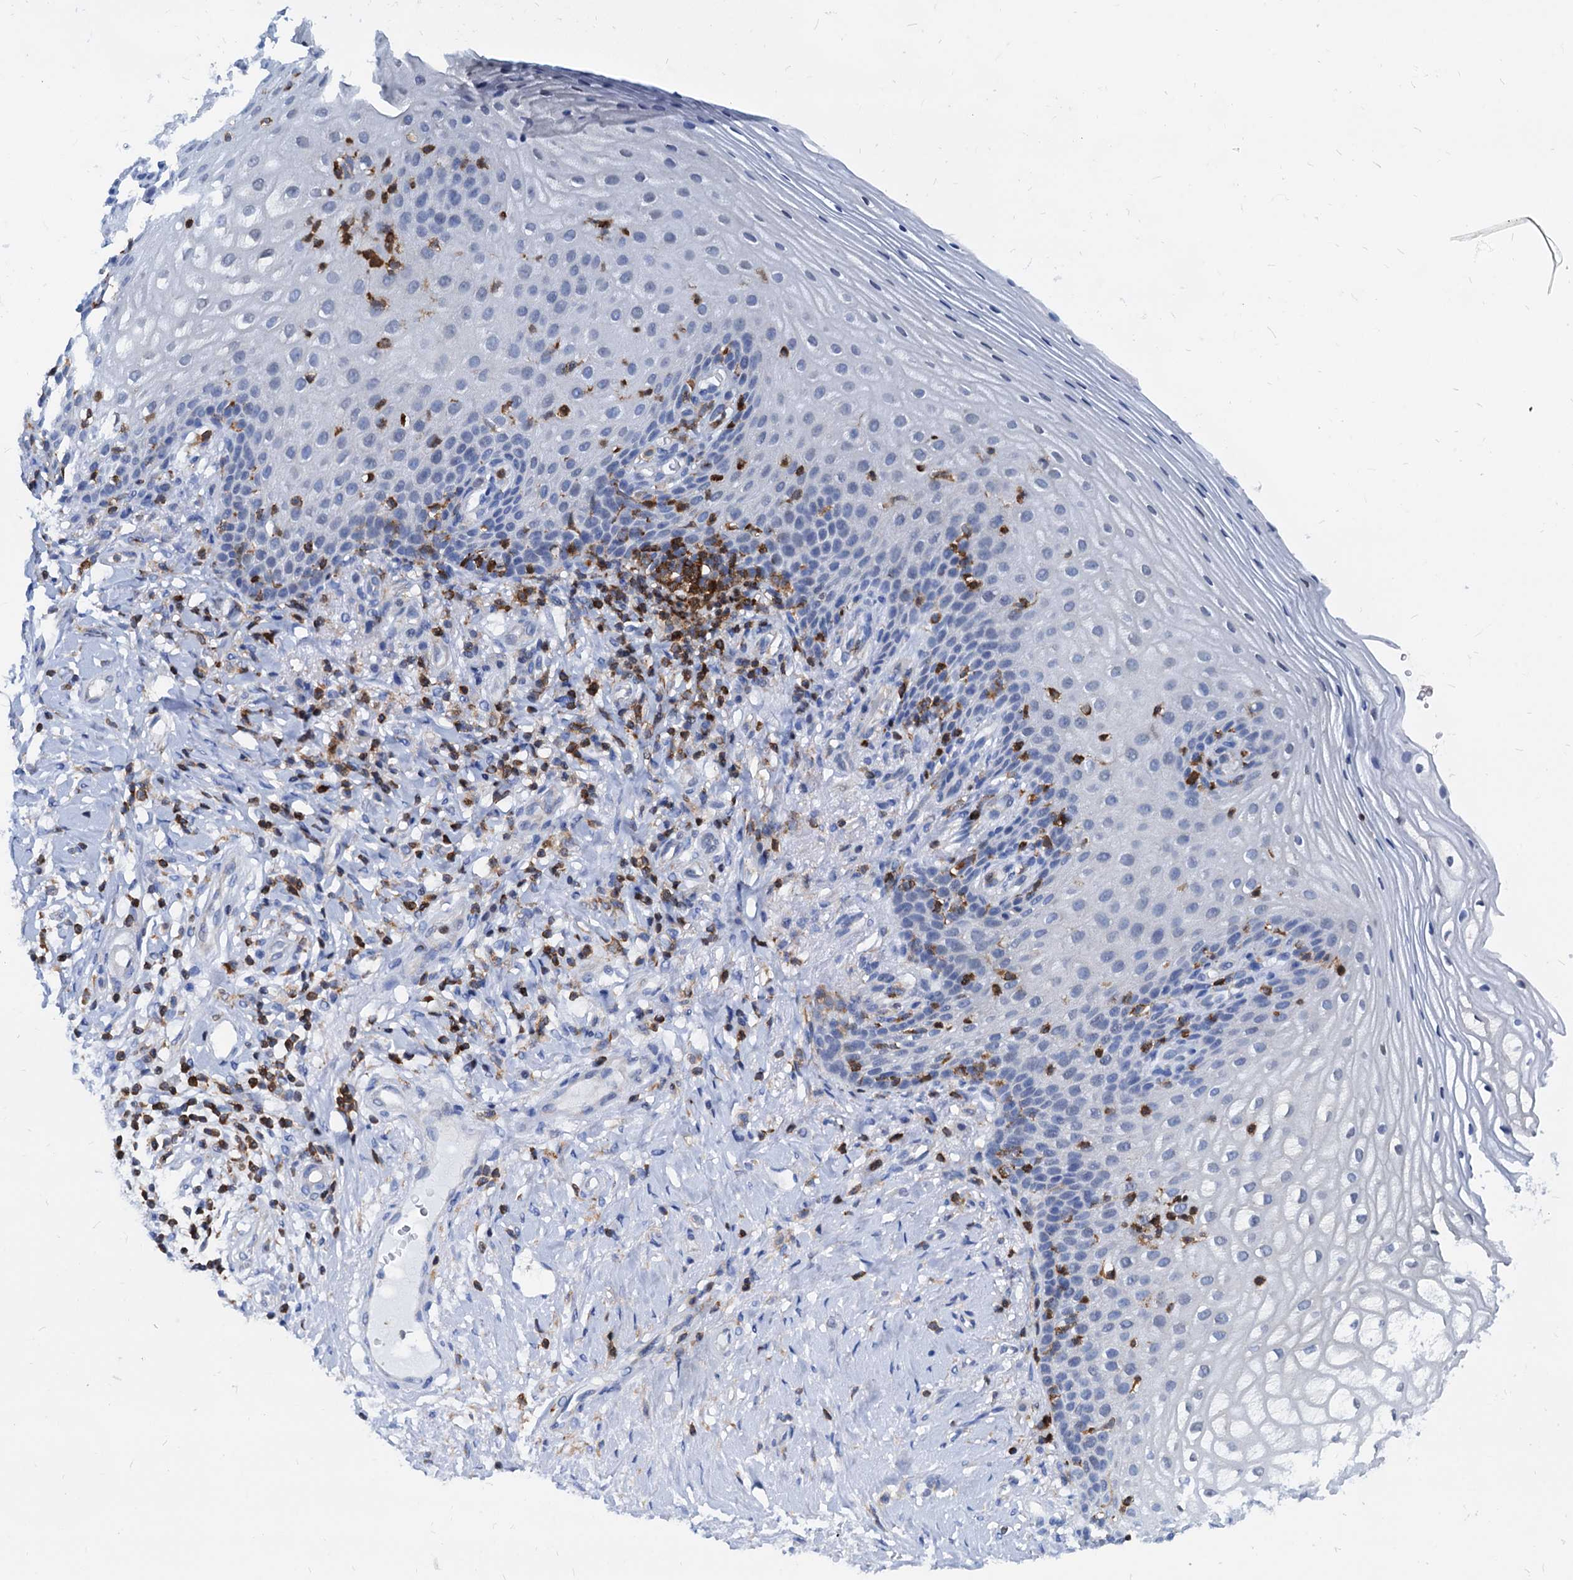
{"staining": {"intensity": "negative", "quantity": "none", "location": "none"}, "tissue": "vagina", "cell_type": "Squamous epithelial cells", "image_type": "normal", "snomed": [{"axis": "morphology", "description": "Normal tissue, NOS"}, {"axis": "topography", "description": "Vagina"}], "caption": "DAB (3,3'-diaminobenzidine) immunohistochemical staining of unremarkable vagina displays no significant positivity in squamous epithelial cells.", "gene": "LCP2", "patient": {"sex": "female", "age": 60}}